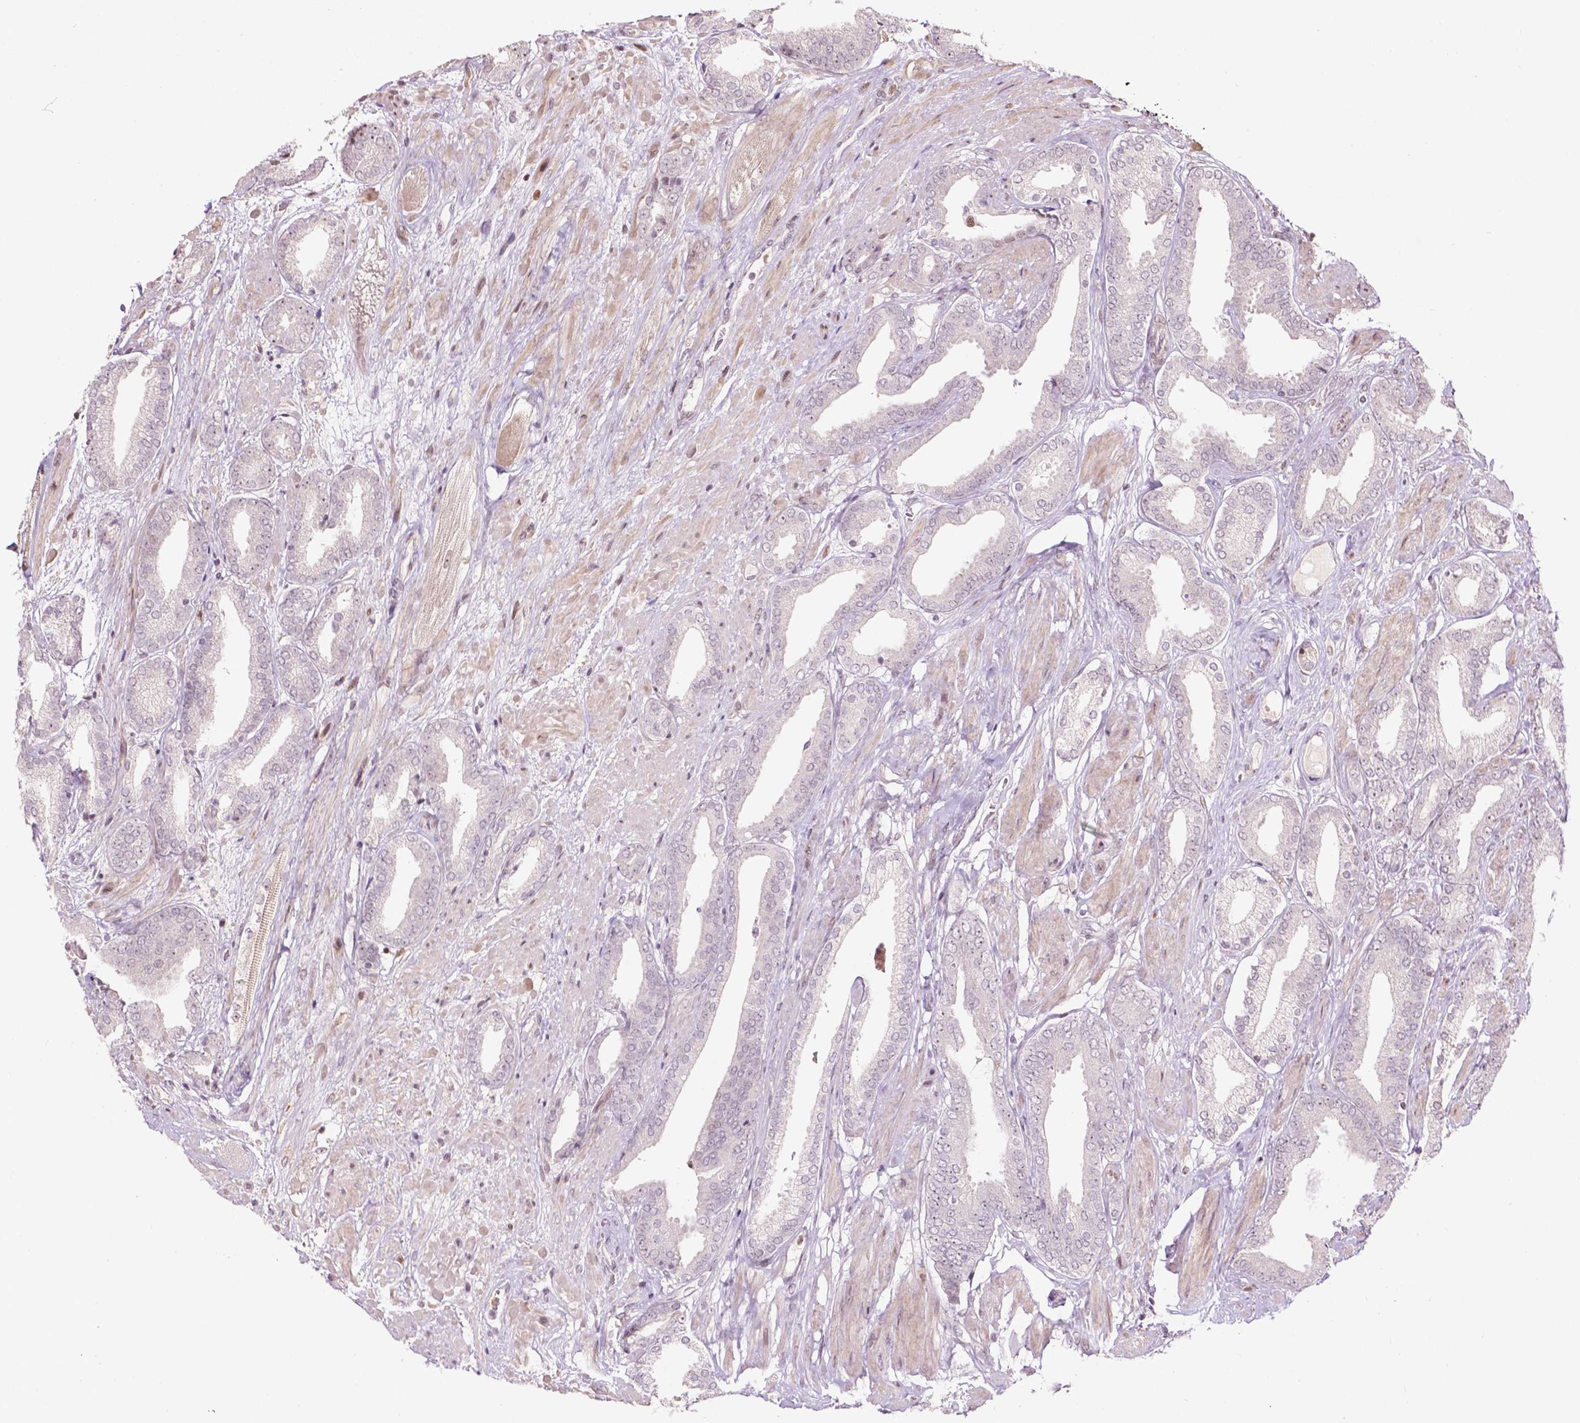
{"staining": {"intensity": "negative", "quantity": "none", "location": "none"}, "tissue": "prostate cancer", "cell_type": "Tumor cells", "image_type": "cancer", "snomed": [{"axis": "morphology", "description": "Adenocarcinoma, High grade"}, {"axis": "topography", "description": "Prostate"}], "caption": "DAB (3,3'-diaminobenzidine) immunohistochemical staining of high-grade adenocarcinoma (prostate) displays no significant positivity in tumor cells.", "gene": "PTPN18", "patient": {"sex": "male", "age": 56}}